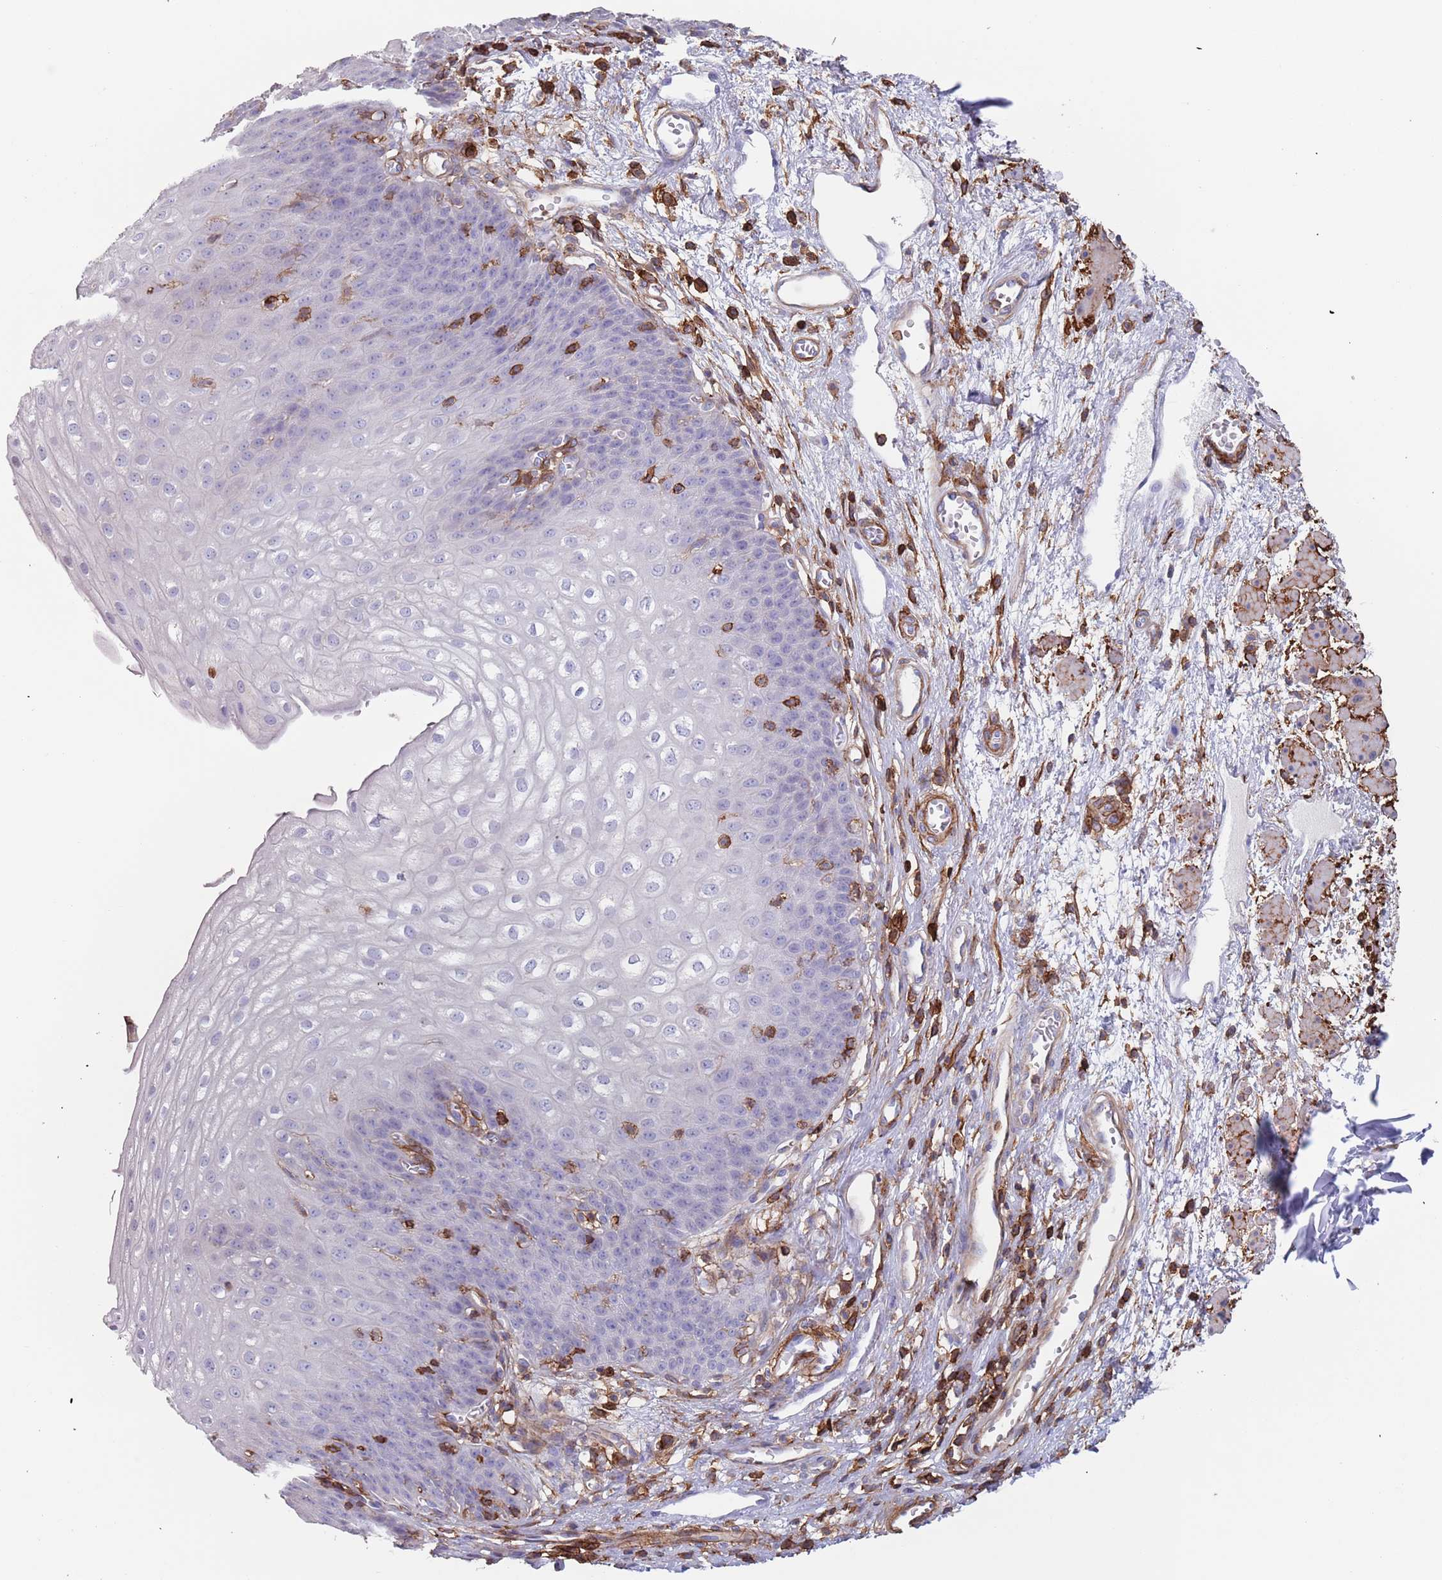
{"staining": {"intensity": "negative", "quantity": "none", "location": "none"}, "tissue": "esophagus", "cell_type": "Squamous epithelial cells", "image_type": "normal", "snomed": [{"axis": "morphology", "description": "Normal tissue, NOS"}, {"axis": "topography", "description": "Esophagus"}], "caption": "DAB immunohistochemical staining of benign human esophagus reveals no significant positivity in squamous epithelial cells.", "gene": "RNF144A", "patient": {"sex": "male", "age": 71}}